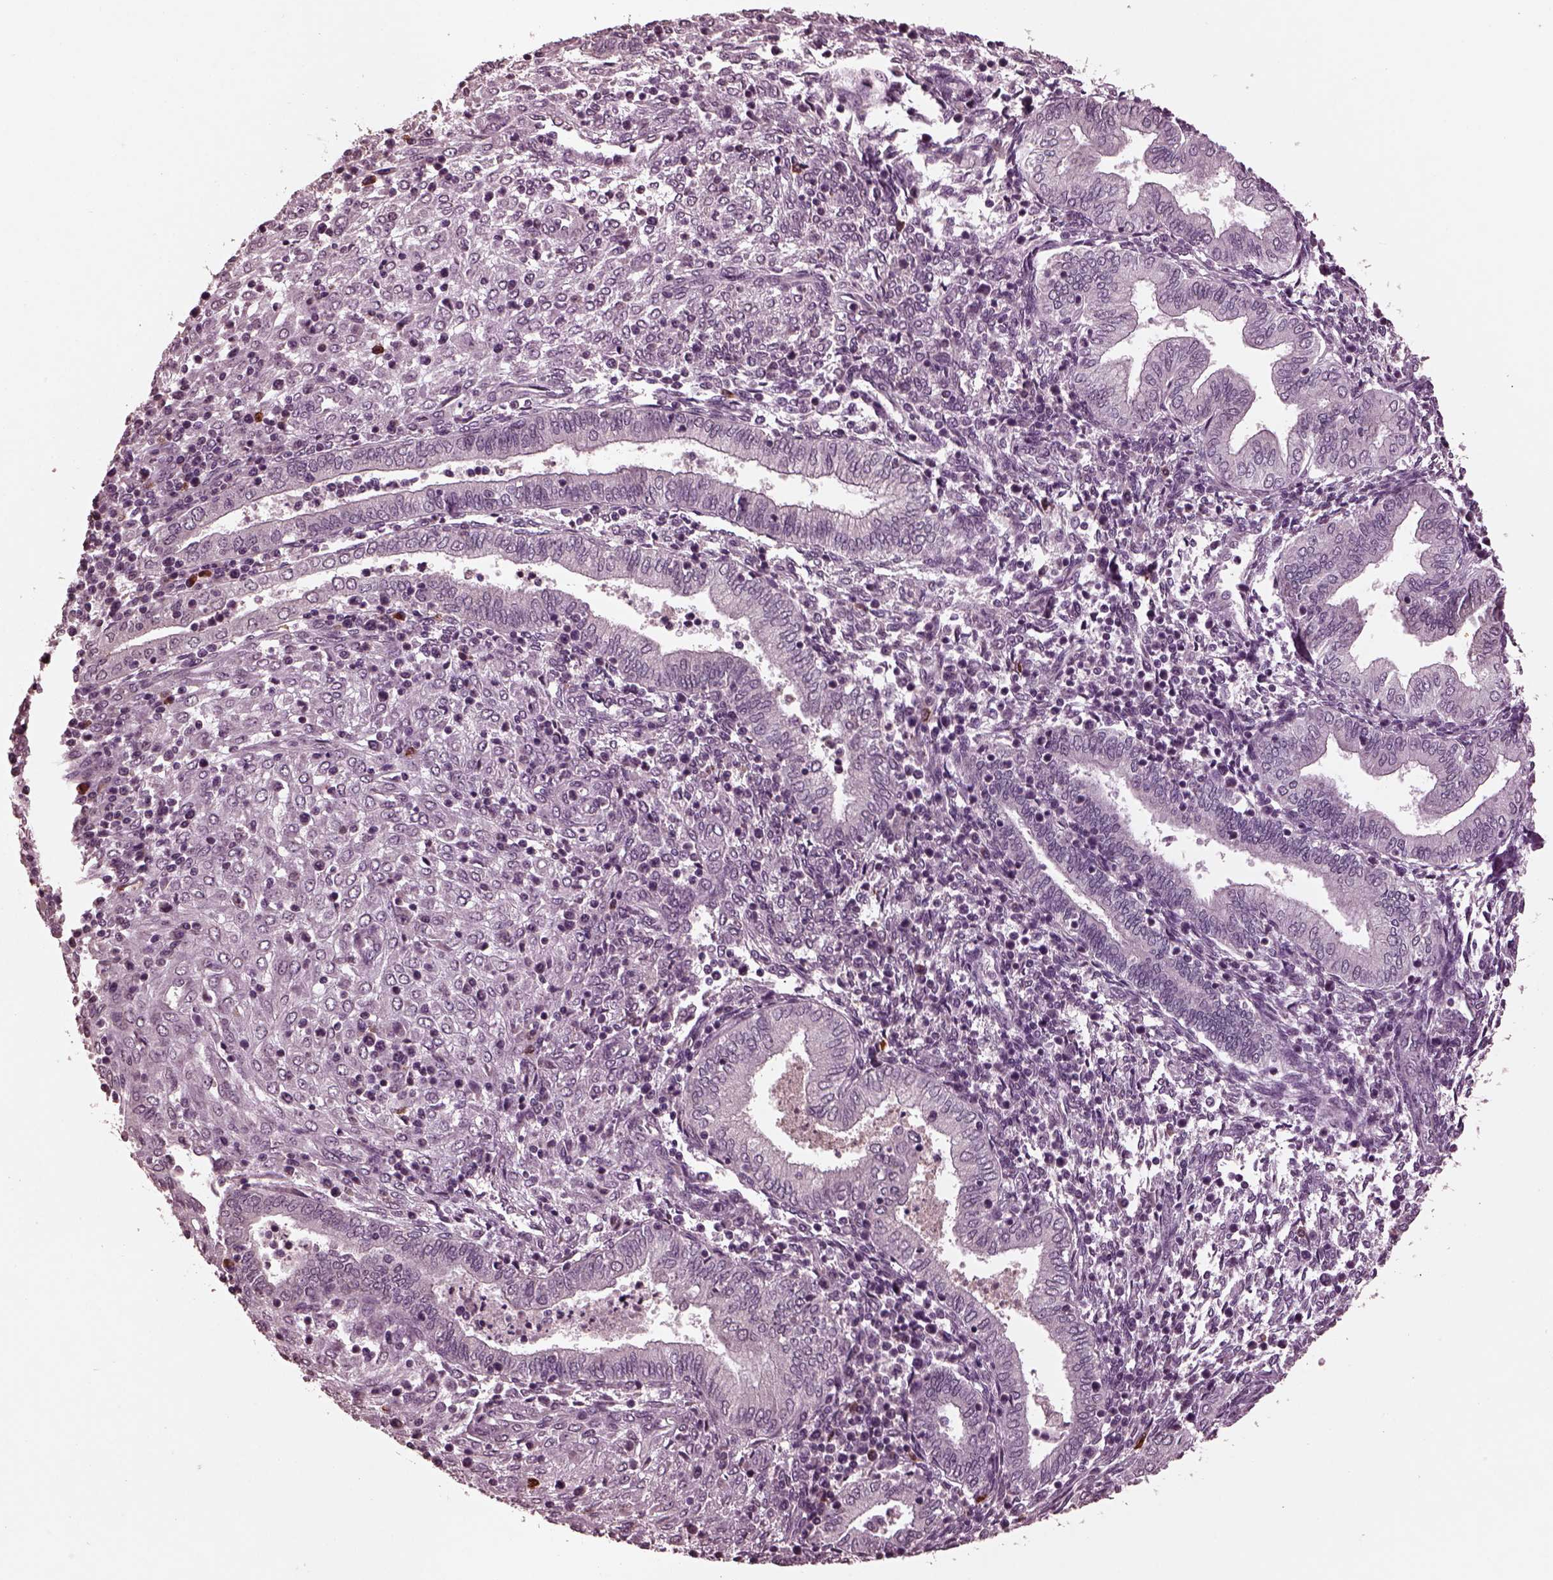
{"staining": {"intensity": "negative", "quantity": "none", "location": "none"}, "tissue": "endometrium", "cell_type": "Cells in endometrial stroma", "image_type": "normal", "snomed": [{"axis": "morphology", "description": "Normal tissue, NOS"}, {"axis": "topography", "description": "Endometrium"}], "caption": "This is a micrograph of IHC staining of unremarkable endometrium, which shows no expression in cells in endometrial stroma. The staining is performed using DAB brown chromogen with nuclei counter-stained in using hematoxylin.", "gene": "IL18RAP", "patient": {"sex": "female", "age": 42}}